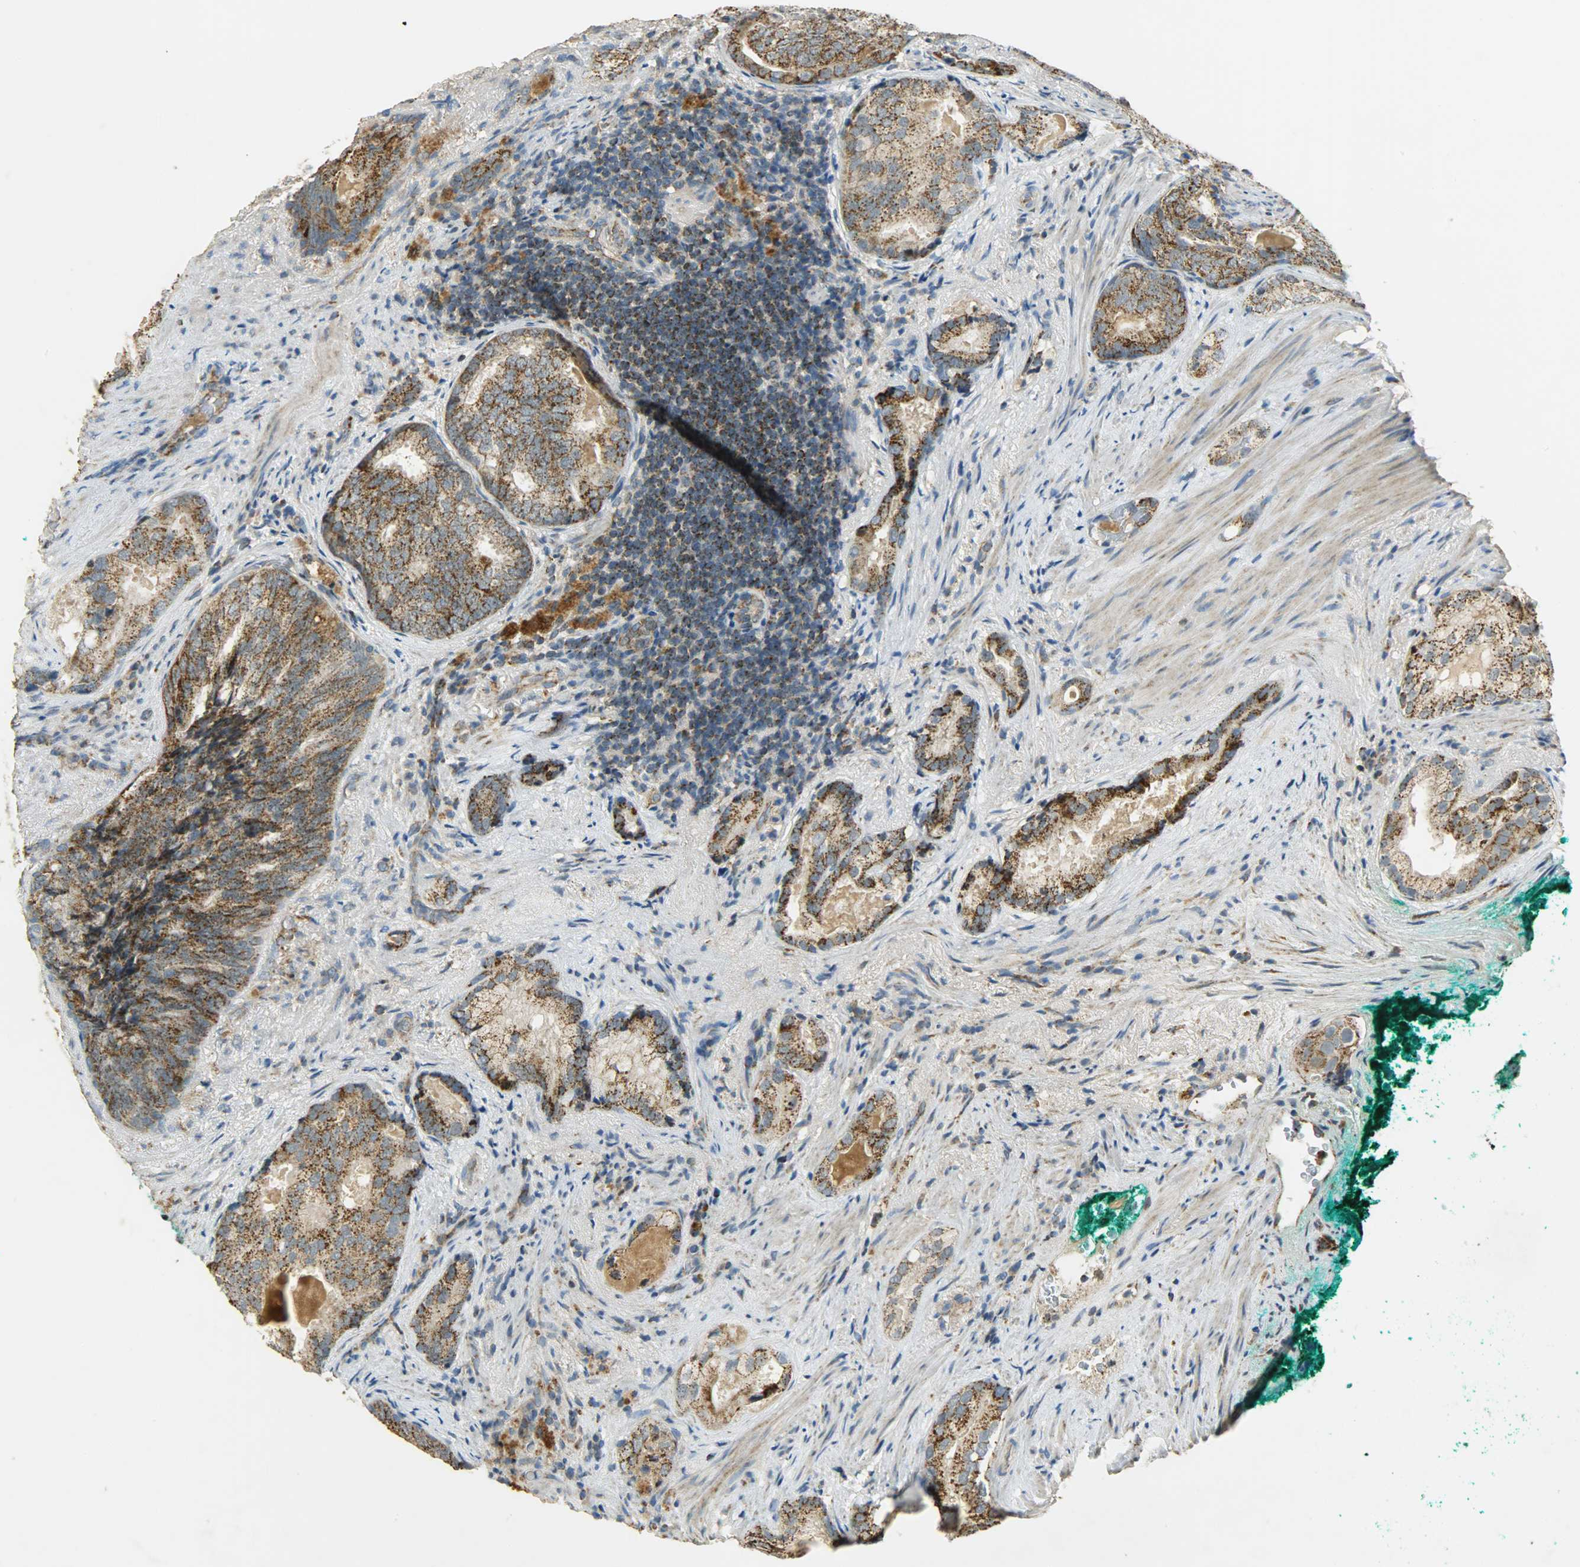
{"staining": {"intensity": "moderate", "quantity": ">75%", "location": "cytoplasmic/membranous"}, "tissue": "prostate cancer", "cell_type": "Tumor cells", "image_type": "cancer", "snomed": [{"axis": "morphology", "description": "Adenocarcinoma, High grade"}, {"axis": "topography", "description": "Prostate"}], "caption": "Protein expression analysis of human prostate cancer reveals moderate cytoplasmic/membranous positivity in about >75% of tumor cells.", "gene": "HDHD5", "patient": {"sex": "male", "age": 66}}